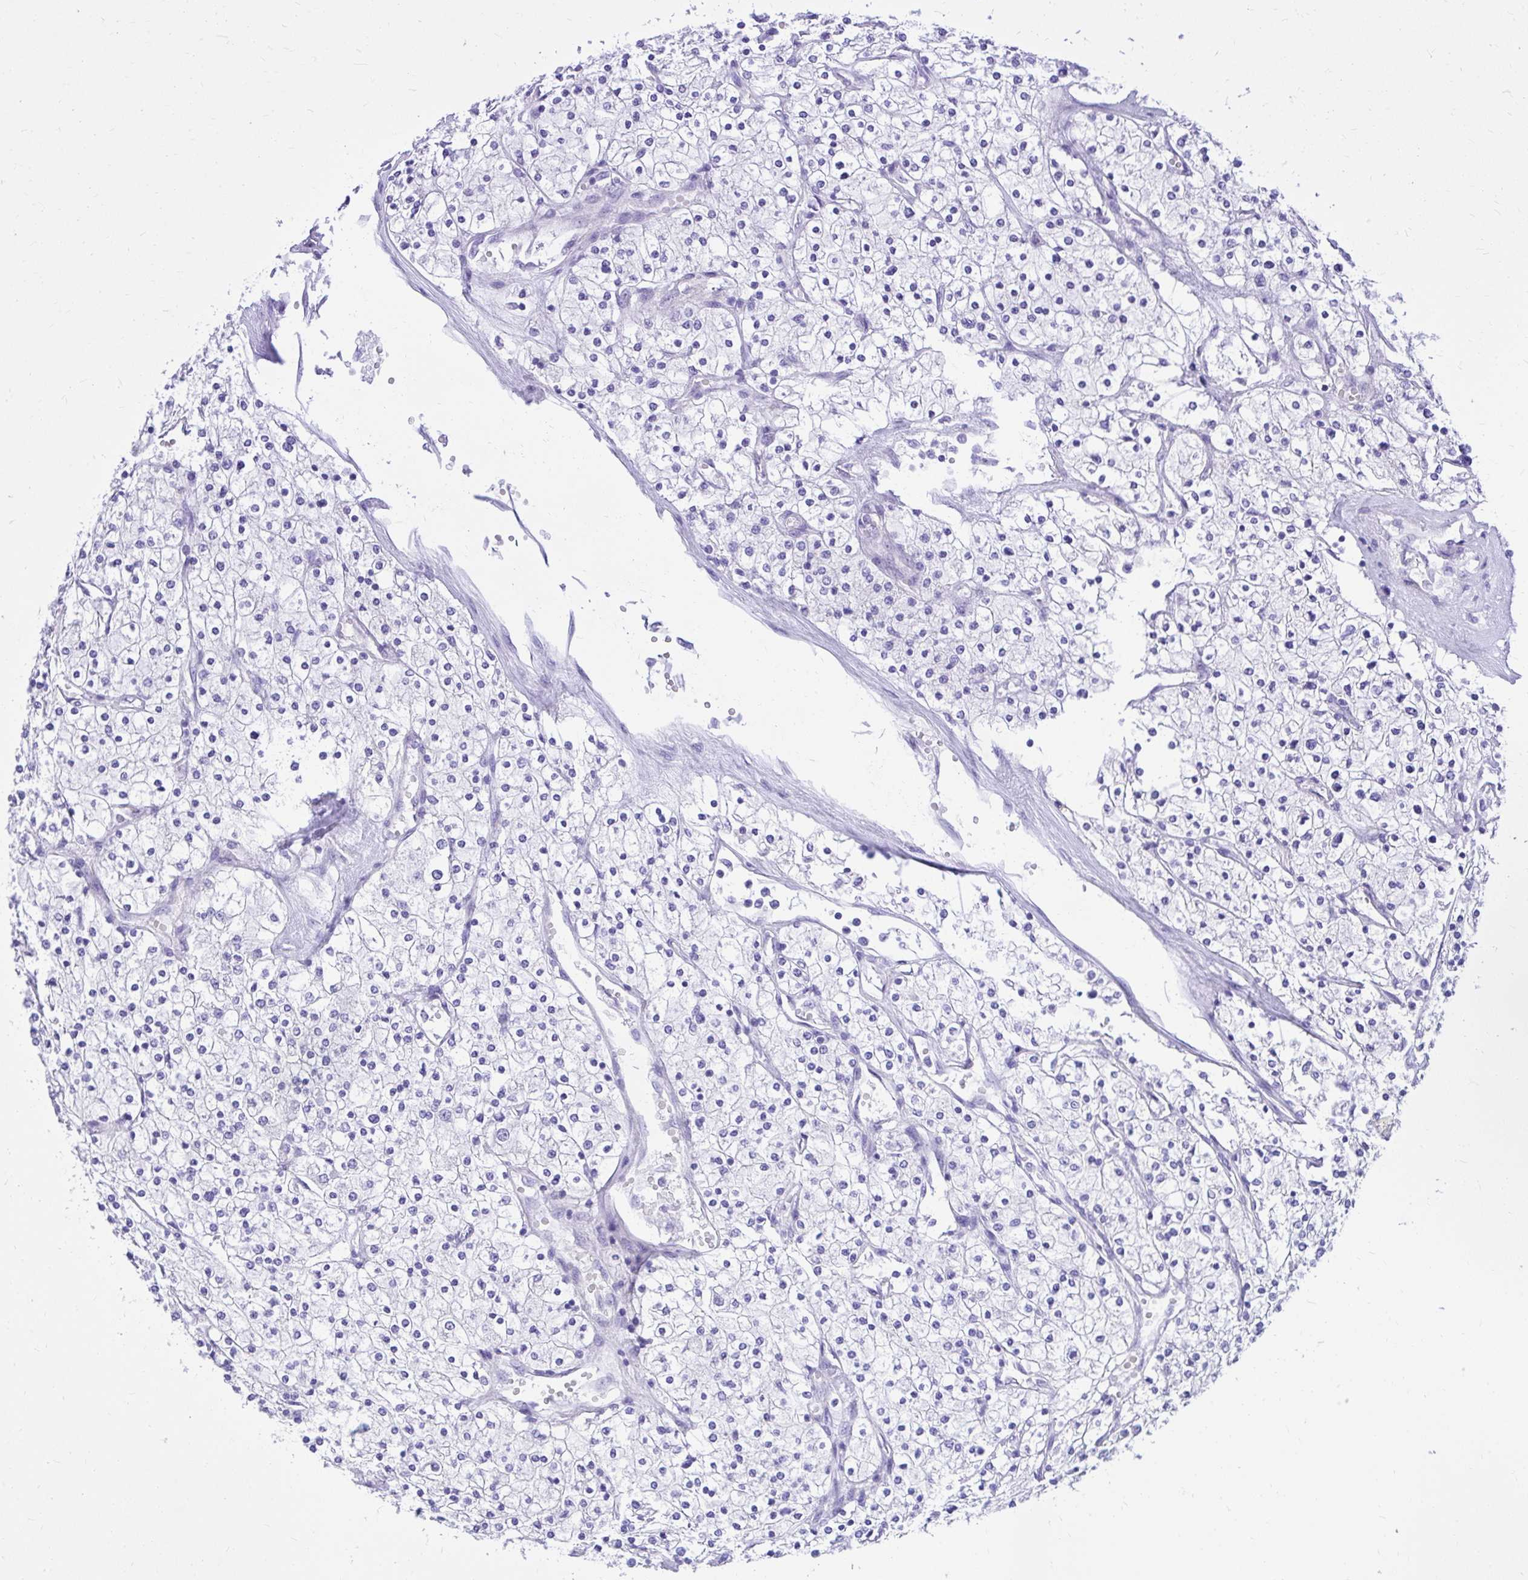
{"staining": {"intensity": "negative", "quantity": "none", "location": "none"}, "tissue": "renal cancer", "cell_type": "Tumor cells", "image_type": "cancer", "snomed": [{"axis": "morphology", "description": "Adenocarcinoma, NOS"}, {"axis": "topography", "description": "Kidney"}], "caption": "DAB immunohistochemical staining of renal adenocarcinoma exhibits no significant positivity in tumor cells.", "gene": "PELI3", "patient": {"sex": "male", "age": 80}}